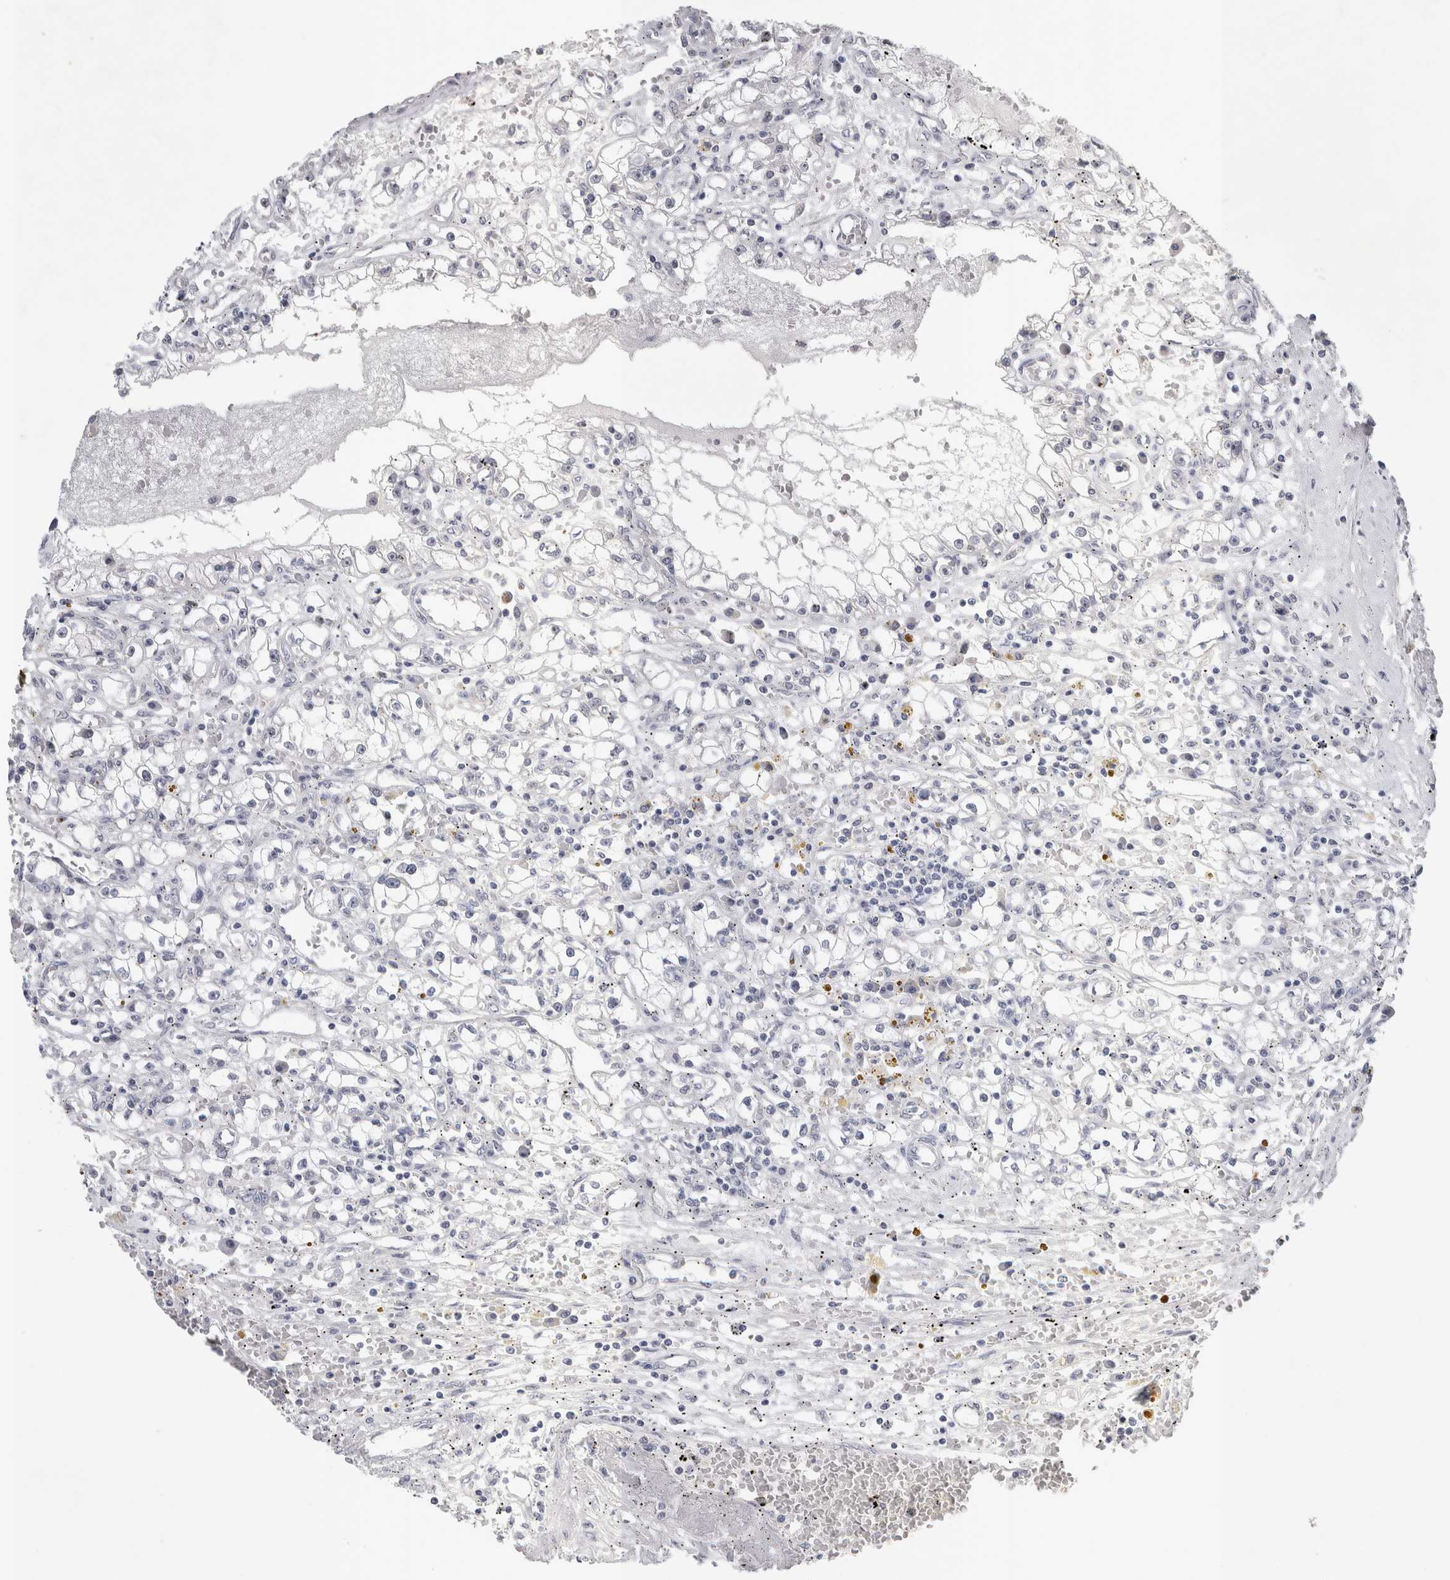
{"staining": {"intensity": "negative", "quantity": "none", "location": "none"}, "tissue": "renal cancer", "cell_type": "Tumor cells", "image_type": "cancer", "snomed": [{"axis": "morphology", "description": "Adenocarcinoma, NOS"}, {"axis": "topography", "description": "Kidney"}], "caption": "High power microscopy image of an IHC micrograph of renal cancer (adenocarcinoma), revealing no significant staining in tumor cells.", "gene": "FXYD7", "patient": {"sex": "male", "age": 56}}